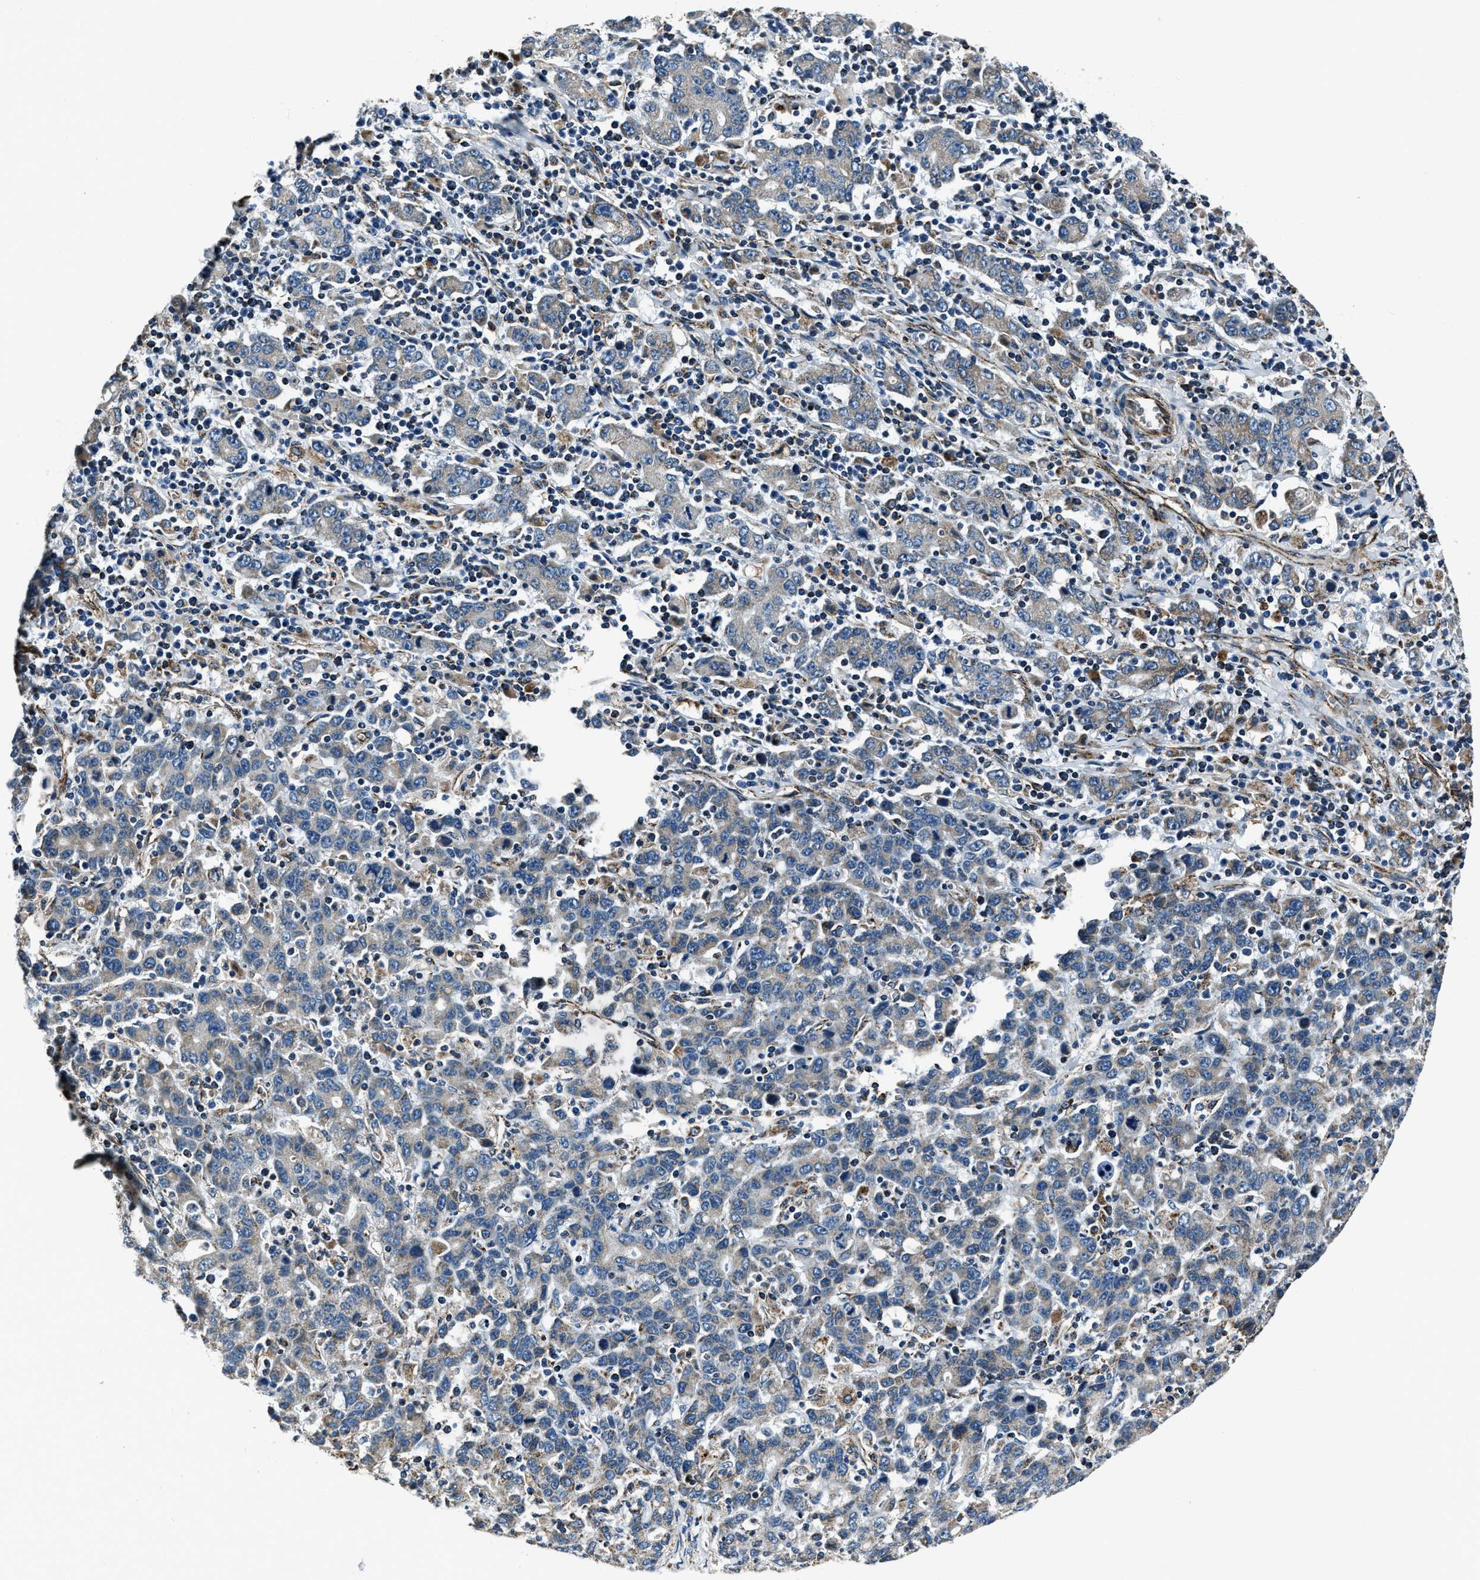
{"staining": {"intensity": "weak", "quantity": ">75%", "location": "cytoplasmic/membranous"}, "tissue": "stomach cancer", "cell_type": "Tumor cells", "image_type": "cancer", "snomed": [{"axis": "morphology", "description": "Adenocarcinoma, NOS"}, {"axis": "topography", "description": "Stomach, upper"}], "caption": "This histopathology image reveals adenocarcinoma (stomach) stained with IHC to label a protein in brown. The cytoplasmic/membranous of tumor cells show weak positivity for the protein. Nuclei are counter-stained blue.", "gene": "OGDH", "patient": {"sex": "male", "age": 69}}